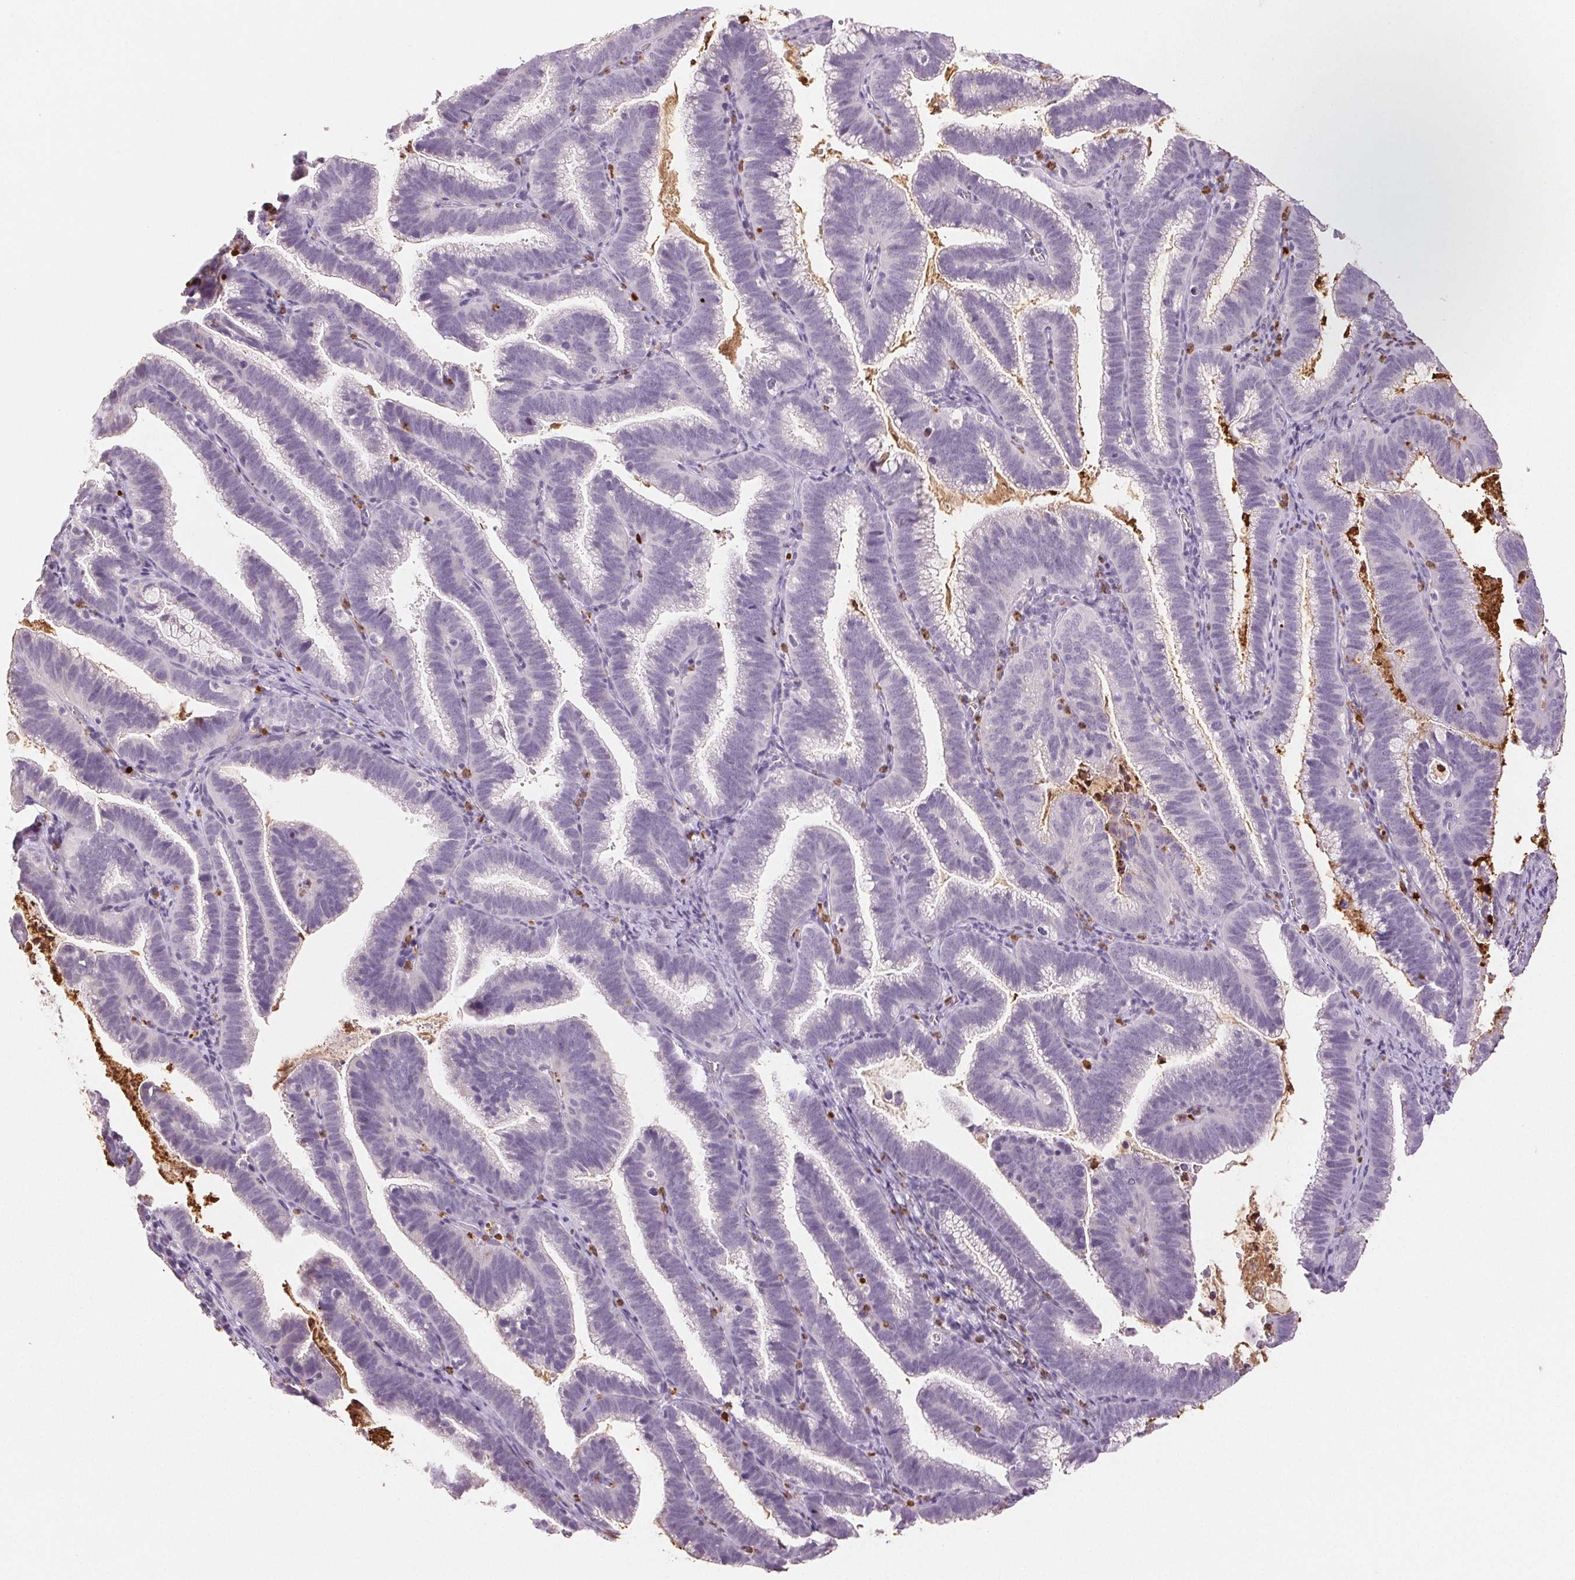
{"staining": {"intensity": "negative", "quantity": "none", "location": "none"}, "tissue": "cervical cancer", "cell_type": "Tumor cells", "image_type": "cancer", "snomed": [{"axis": "morphology", "description": "Adenocarcinoma, NOS"}, {"axis": "topography", "description": "Cervix"}], "caption": "Cervical cancer (adenocarcinoma) was stained to show a protein in brown. There is no significant staining in tumor cells.", "gene": "LTF", "patient": {"sex": "female", "age": 61}}